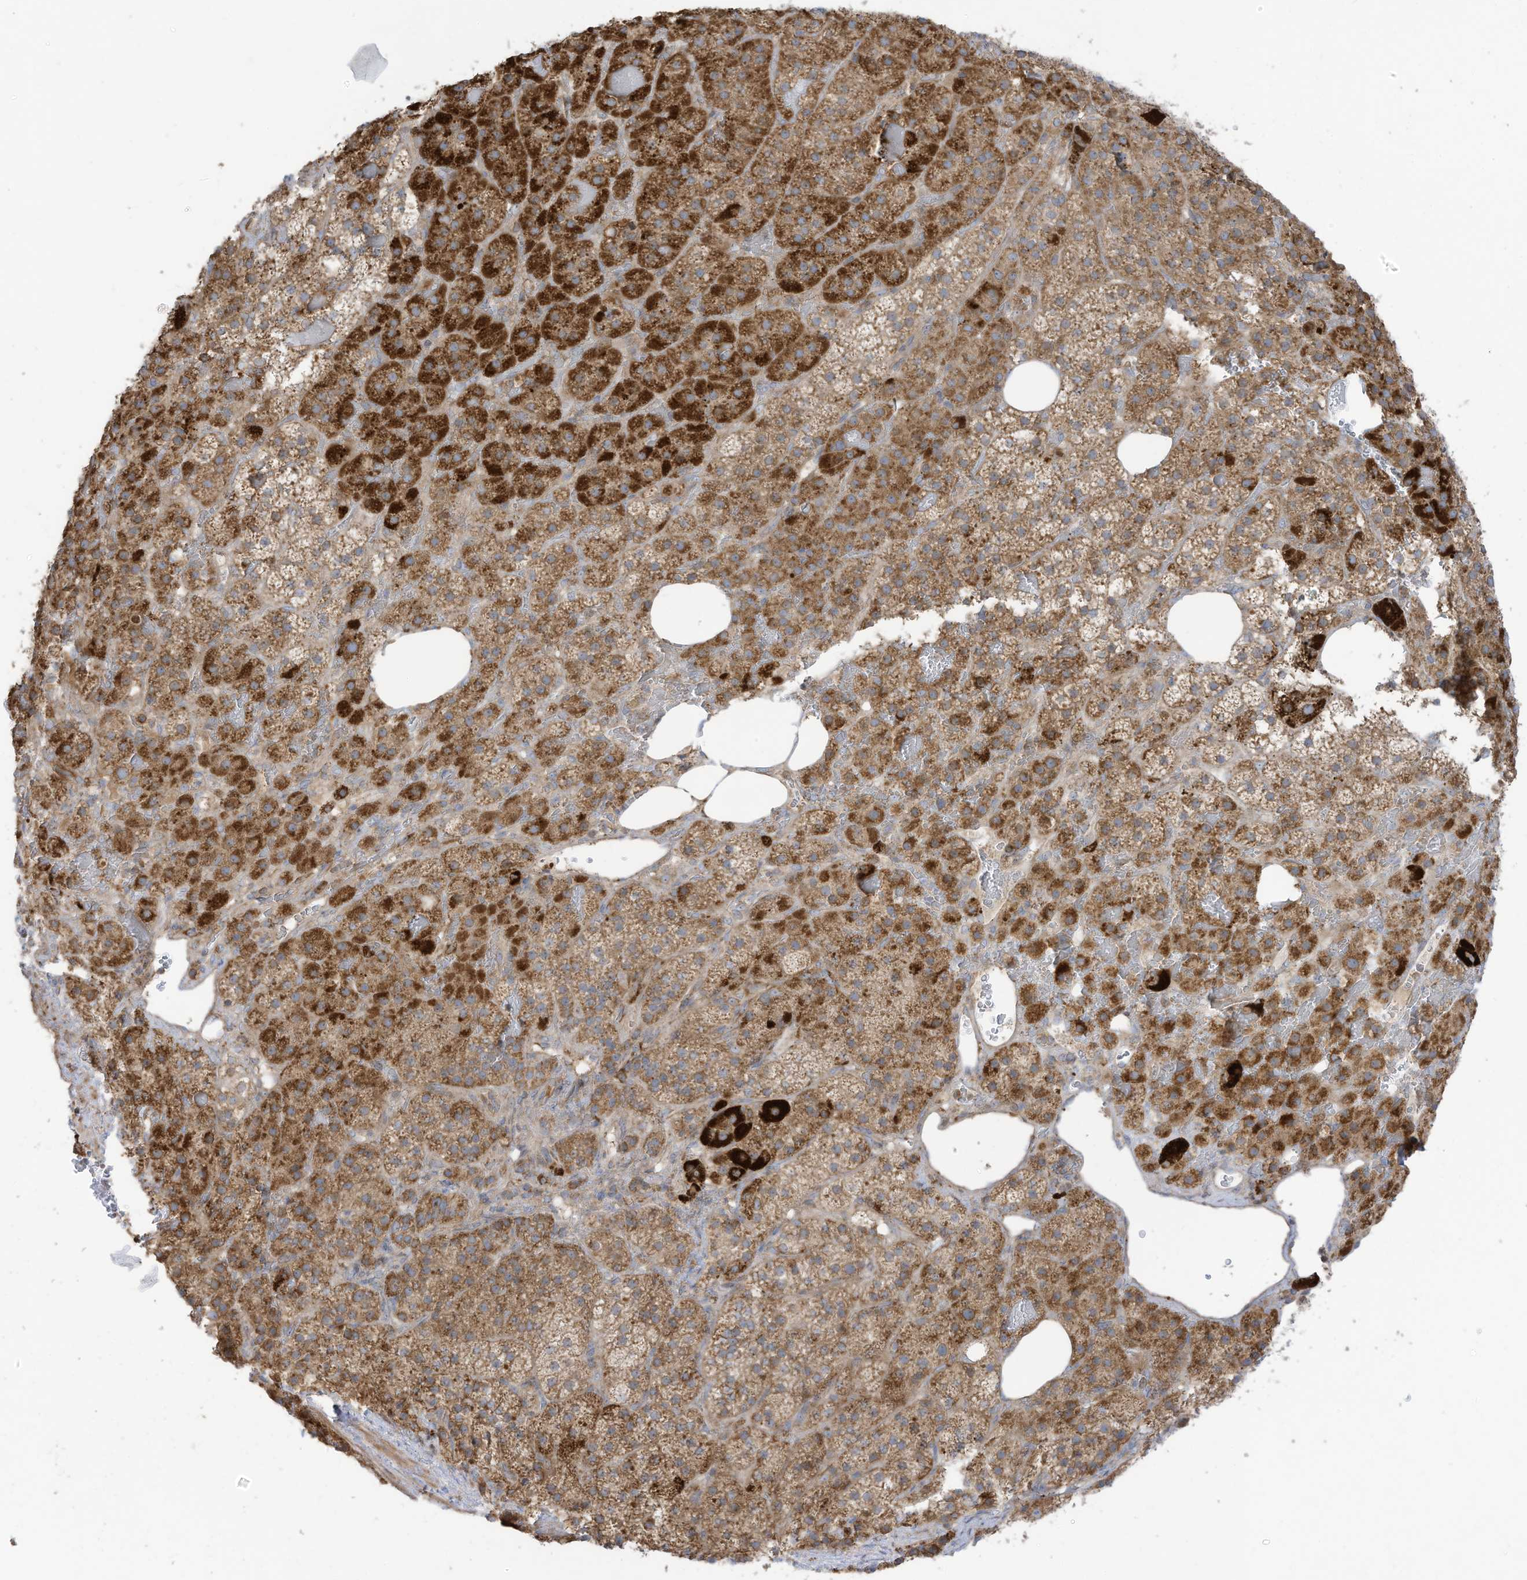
{"staining": {"intensity": "strong", "quantity": "25%-75%", "location": "cytoplasmic/membranous"}, "tissue": "adrenal gland", "cell_type": "Glandular cells", "image_type": "normal", "snomed": [{"axis": "morphology", "description": "Normal tissue, NOS"}, {"axis": "topography", "description": "Adrenal gland"}], "caption": "Unremarkable adrenal gland exhibits strong cytoplasmic/membranous positivity in approximately 25%-75% of glandular cells The staining is performed using DAB brown chromogen to label protein expression. The nuclei are counter-stained blue using hematoxylin..", "gene": "CGAS", "patient": {"sex": "female", "age": 59}}